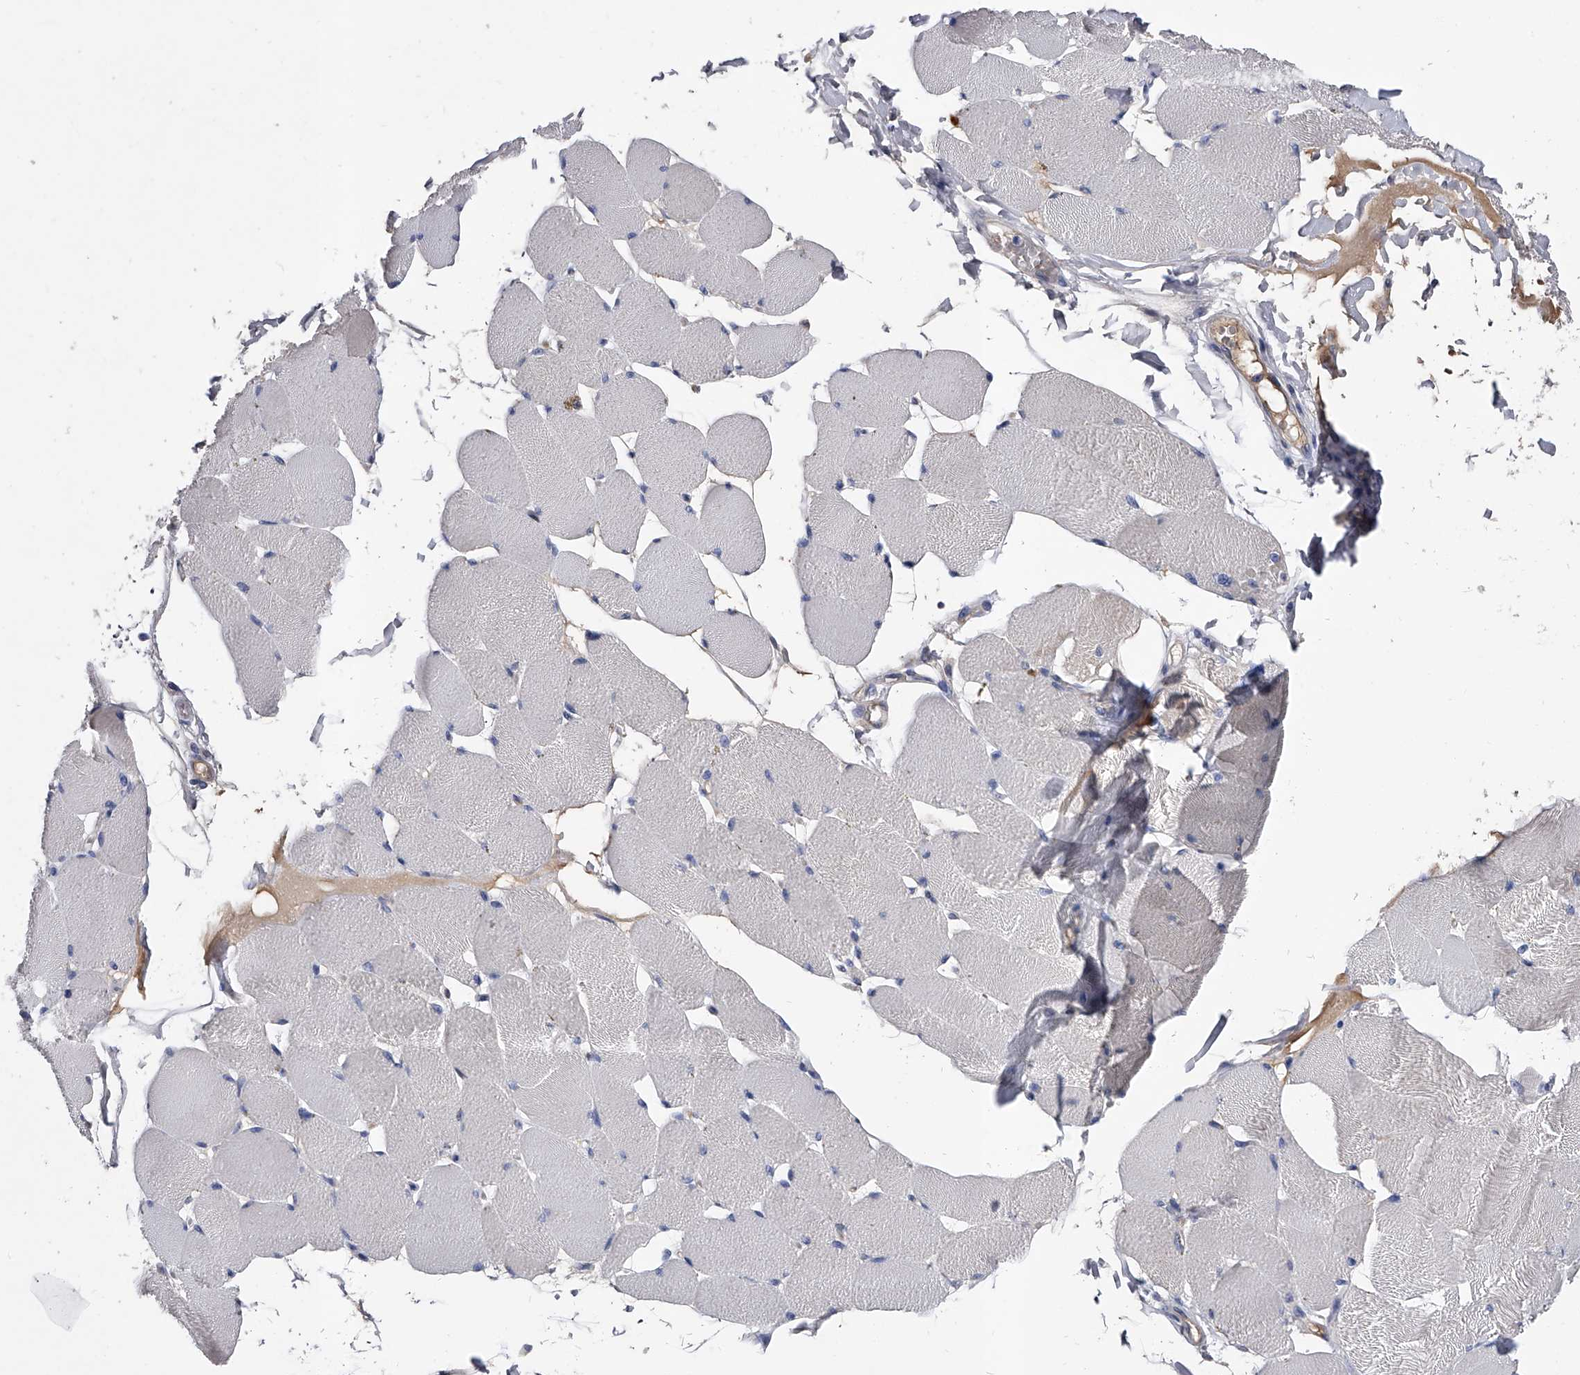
{"staining": {"intensity": "negative", "quantity": "none", "location": "none"}, "tissue": "skeletal muscle", "cell_type": "Myocytes", "image_type": "normal", "snomed": [{"axis": "morphology", "description": "Normal tissue, NOS"}, {"axis": "topography", "description": "Skin"}, {"axis": "topography", "description": "Skeletal muscle"}], "caption": "Myocytes are negative for brown protein staining in benign skeletal muscle. (DAB (3,3'-diaminobenzidine) IHC visualized using brightfield microscopy, high magnification).", "gene": "EFCAB7", "patient": {"sex": "male", "age": 83}}